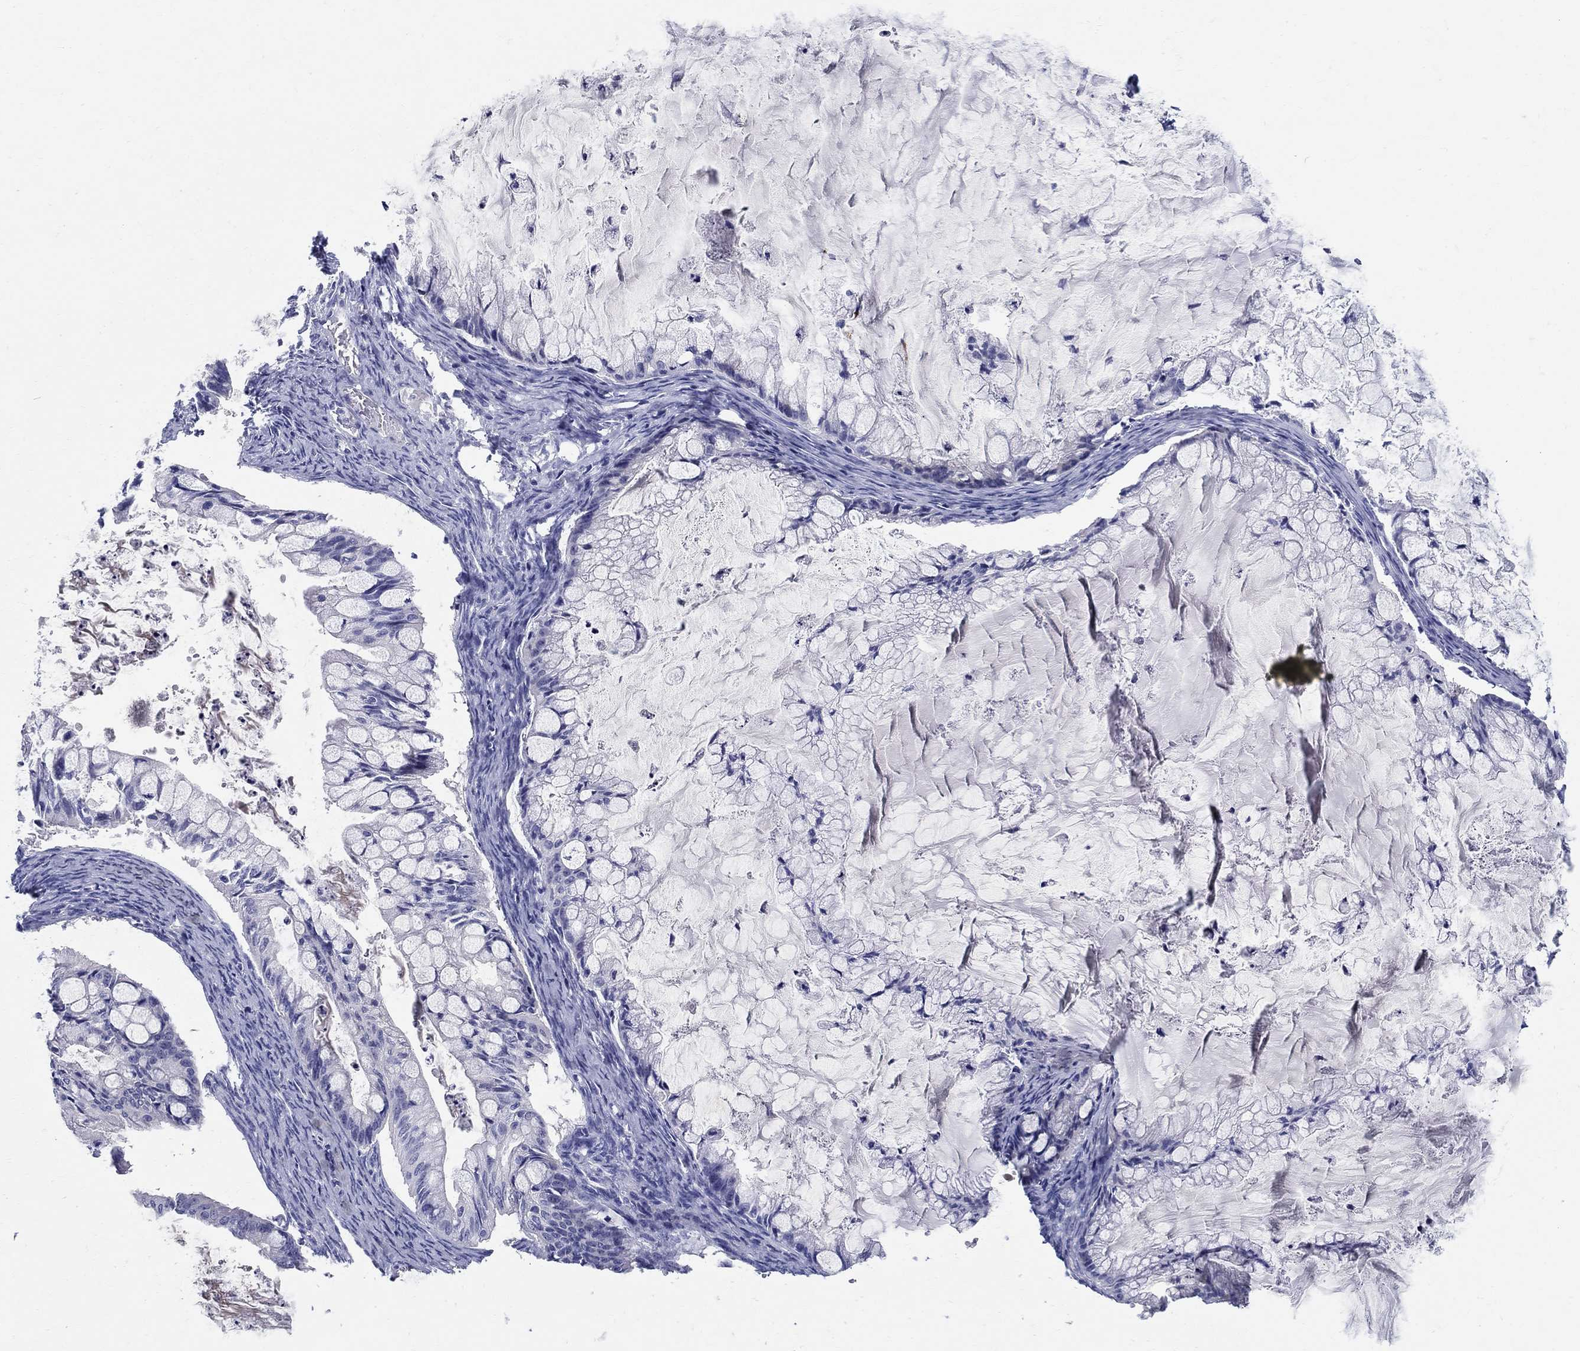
{"staining": {"intensity": "negative", "quantity": "none", "location": "none"}, "tissue": "ovarian cancer", "cell_type": "Tumor cells", "image_type": "cancer", "snomed": [{"axis": "morphology", "description": "Cystadenocarcinoma, mucinous, NOS"}, {"axis": "topography", "description": "Ovary"}], "caption": "This histopathology image is of mucinous cystadenocarcinoma (ovarian) stained with IHC to label a protein in brown with the nuclei are counter-stained blue. There is no staining in tumor cells.", "gene": "CRYGD", "patient": {"sex": "female", "age": 57}}